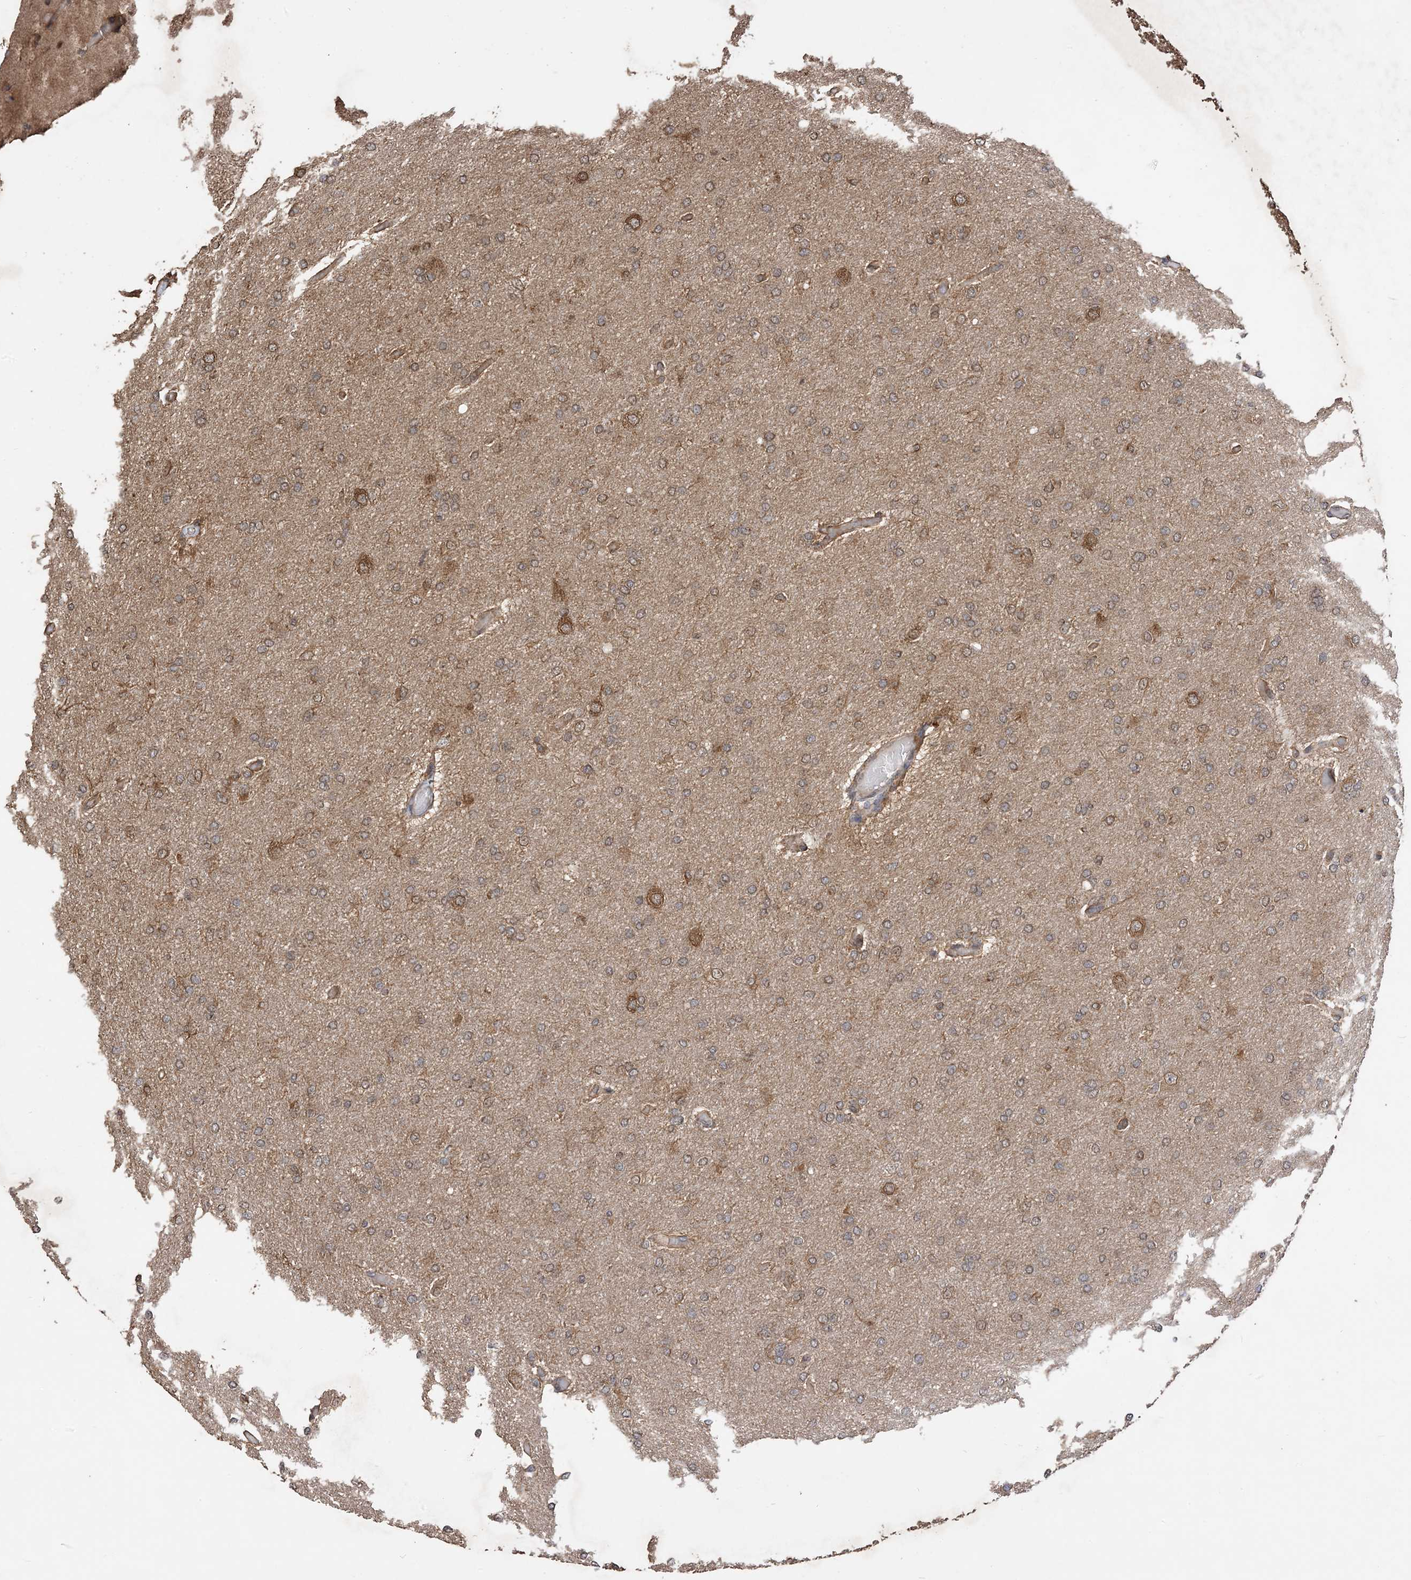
{"staining": {"intensity": "moderate", "quantity": ">75%", "location": "cytoplasmic/membranous"}, "tissue": "glioma", "cell_type": "Tumor cells", "image_type": "cancer", "snomed": [{"axis": "morphology", "description": "Glioma, malignant, High grade"}, {"axis": "topography", "description": "Cerebral cortex"}], "caption": "Protein expression analysis of glioma reveals moderate cytoplasmic/membranous expression in approximately >75% of tumor cells.", "gene": "ZKSCAN5", "patient": {"sex": "female", "age": 36}}